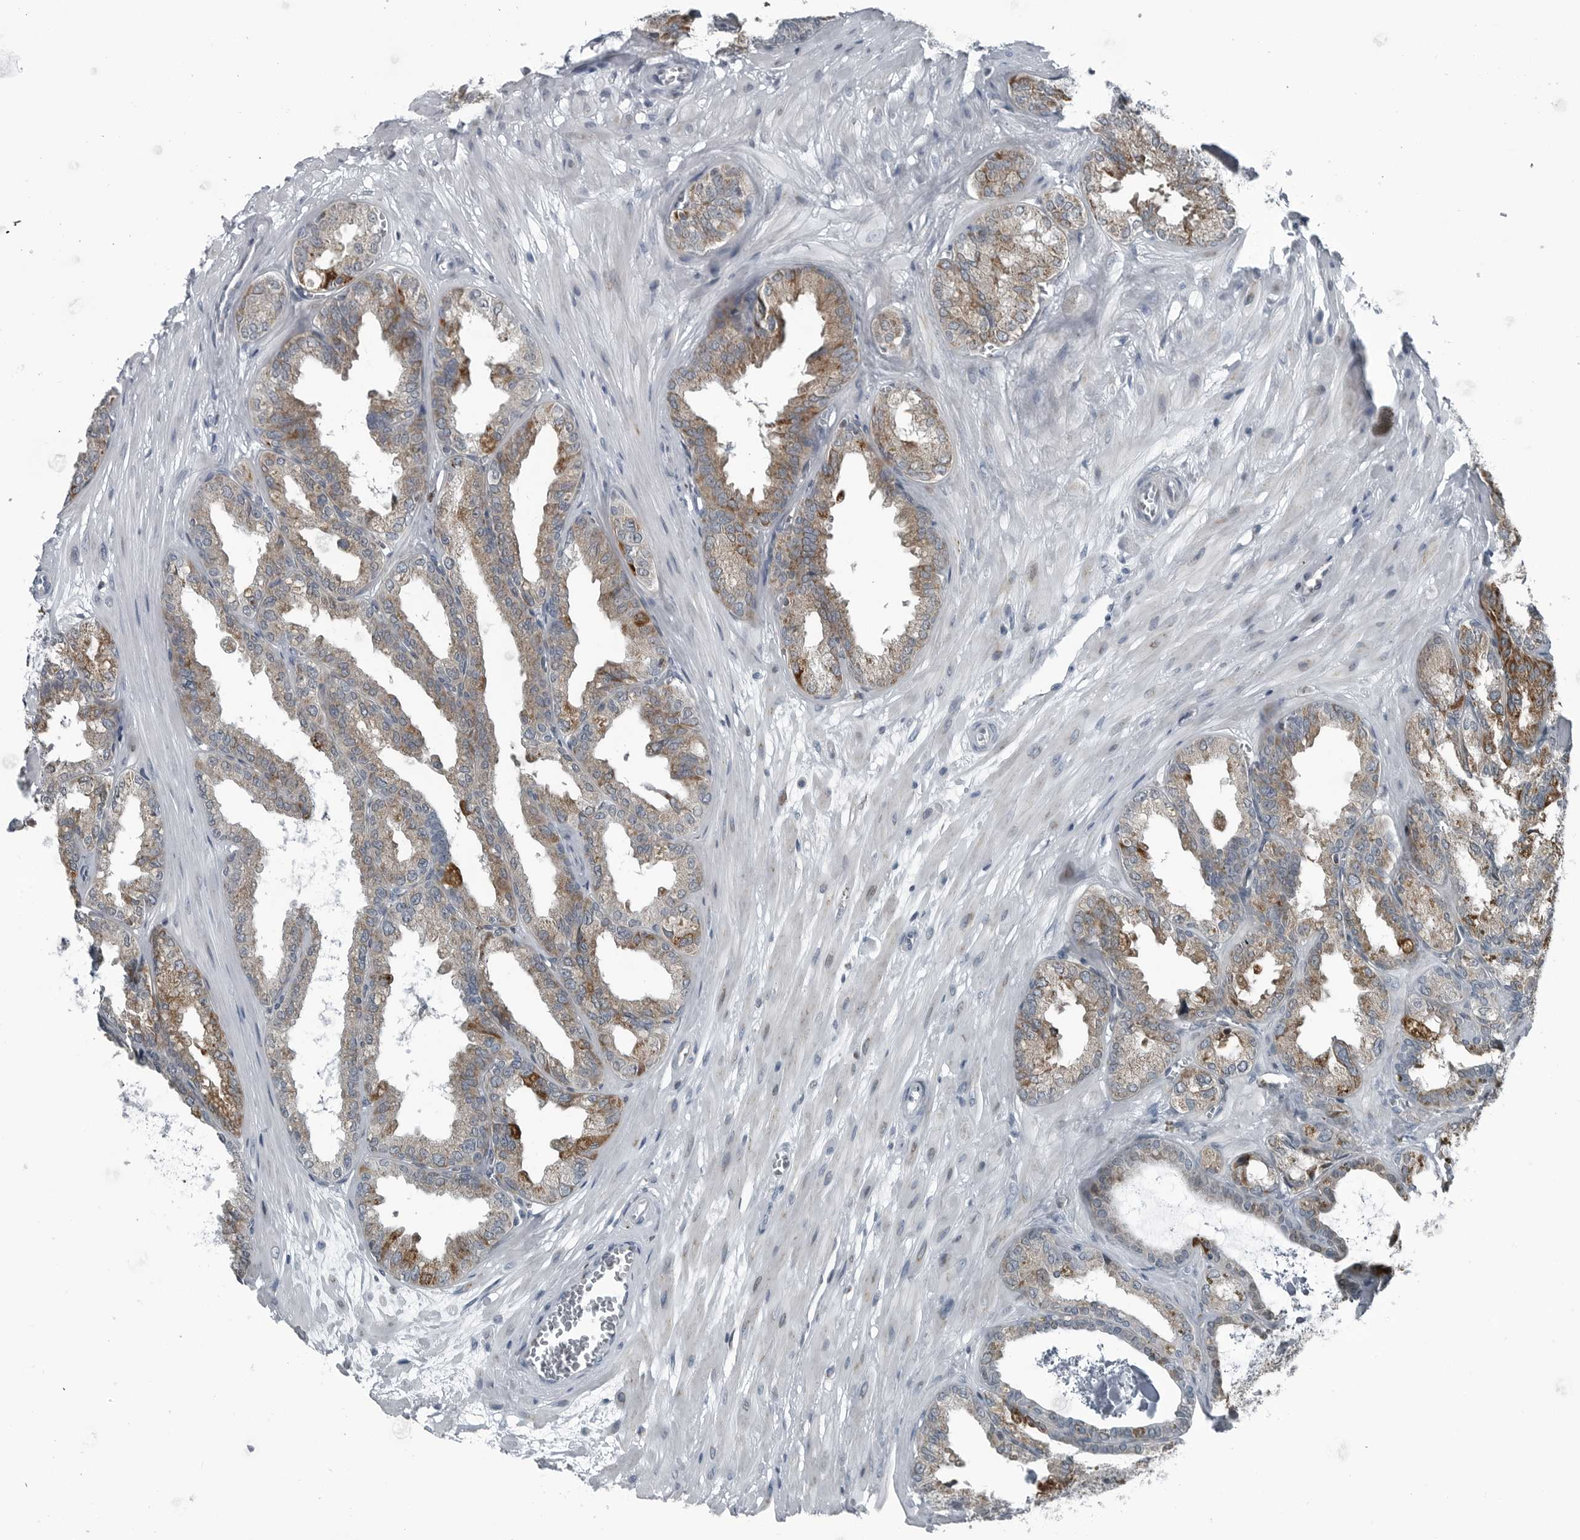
{"staining": {"intensity": "moderate", "quantity": ">75%", "location": "cytoplasmic/membranous"}, "tissue": "seminal vesicle", "cell_type": "Glandular cells", "image_type": "normal", "snomed": [{"axis": "morphology", "description": "Normal tissue, NOS"}, {"axis": "topography", "description": "Prostate"}, {"axis": "topography", "description": "Seminal veicle"}], "caption": "A histopathology image of seminal vesicle stained for a protein displays moderate cytoplasmic/membranous brown staining in glandular cells. Ihc stains the protein of interest in brown and the nuclei are stained blue.", "gene": "GAK", "patient": {"sex": "male", "age": 51}}